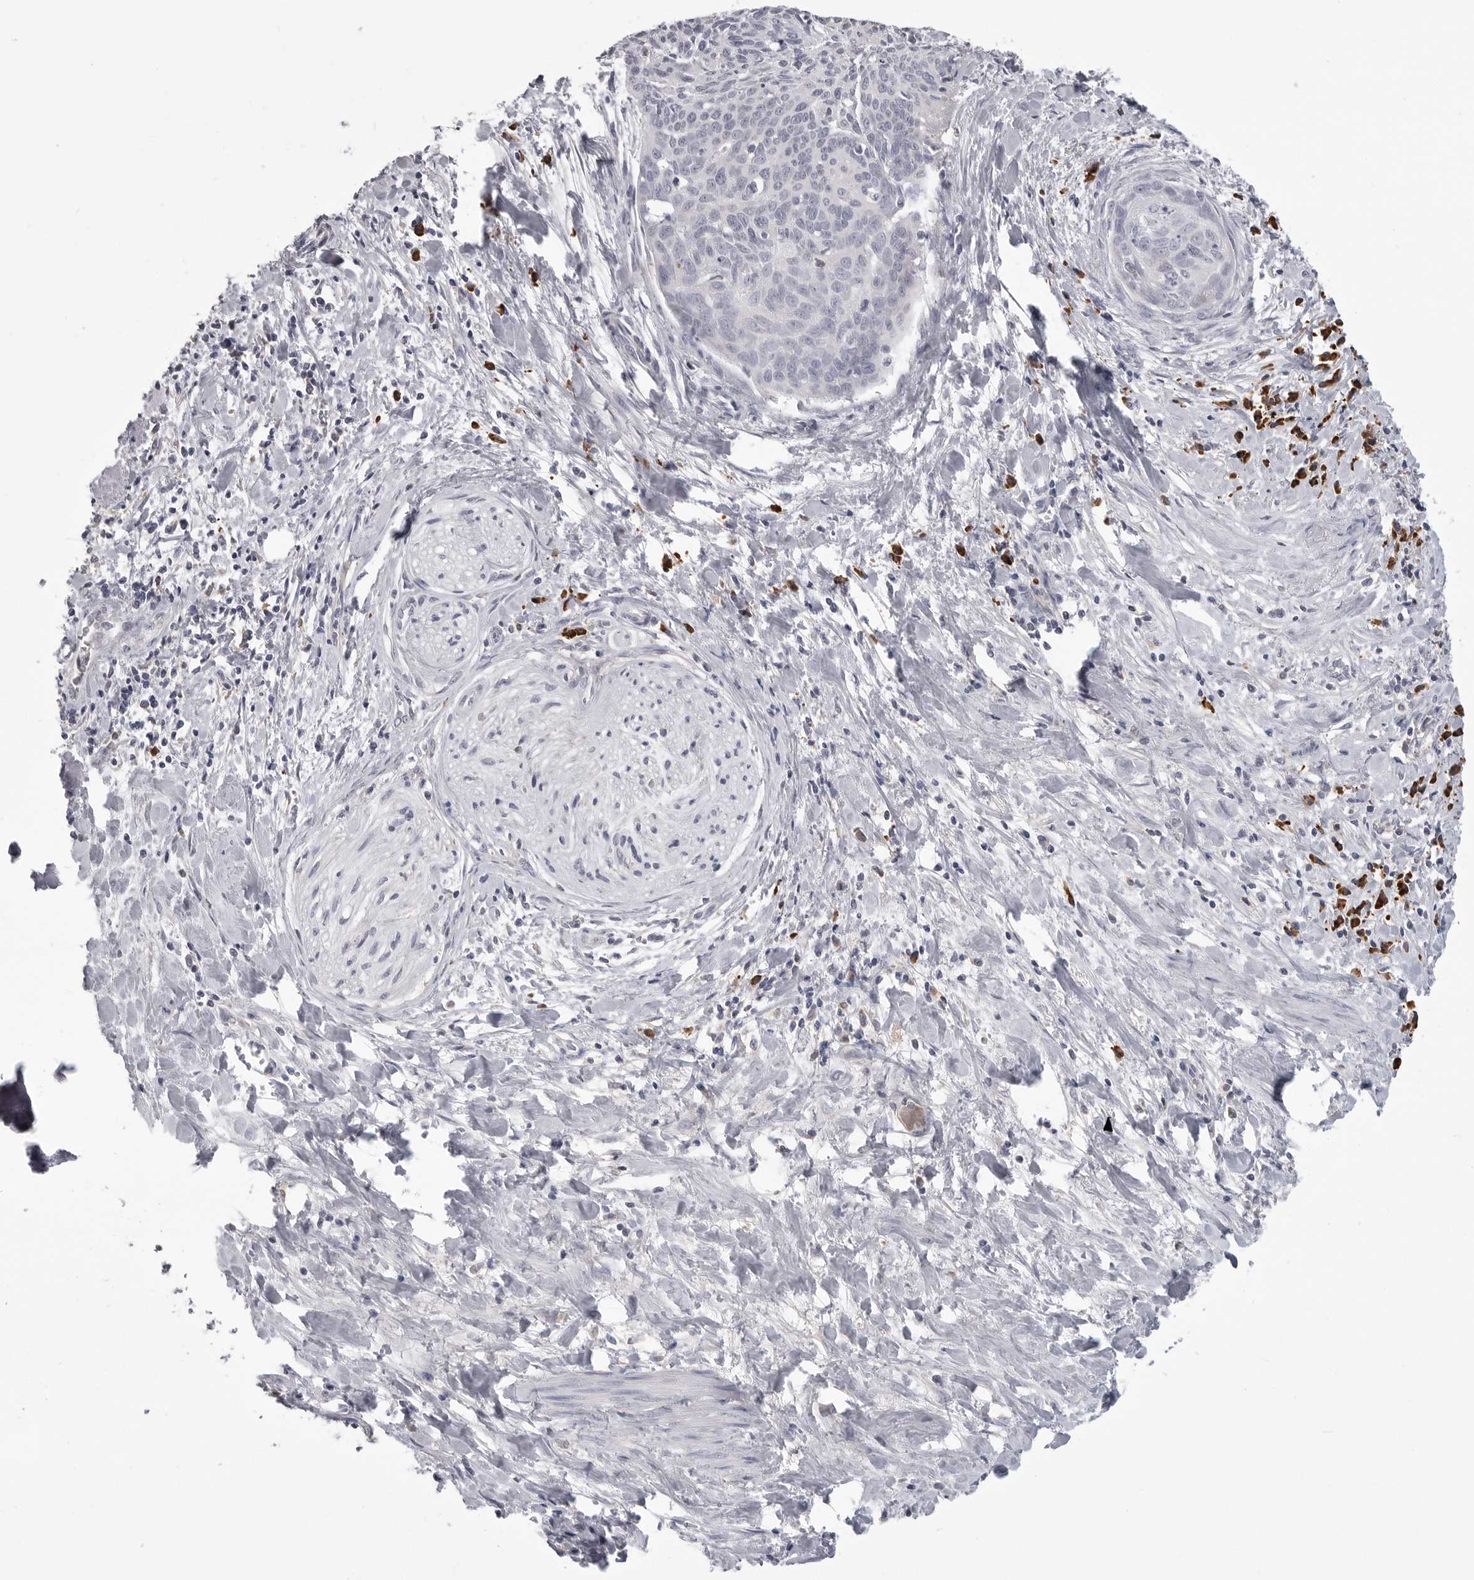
{"staining": {"intensity": "negative", "quantity": "none", "location": "none"}, "tissue": "cervical cancer", "cell_type": "Tumor cells", "image_type": "cancer", "snomed": [{"axis": "morphology", "description": "Squamous cell carcinoma, NOS"}, {"axis": "topography", "description": "Cervix"}], "caption": "This photomicrograph is of cervical squamous cell carcinoma stained with IHC to label a protein in brown with the nuclei are counter-stained blue. There is no expression in tumor cells.", "gene": "FKBP2", "patient": {"sex": "female", "age": 55}}